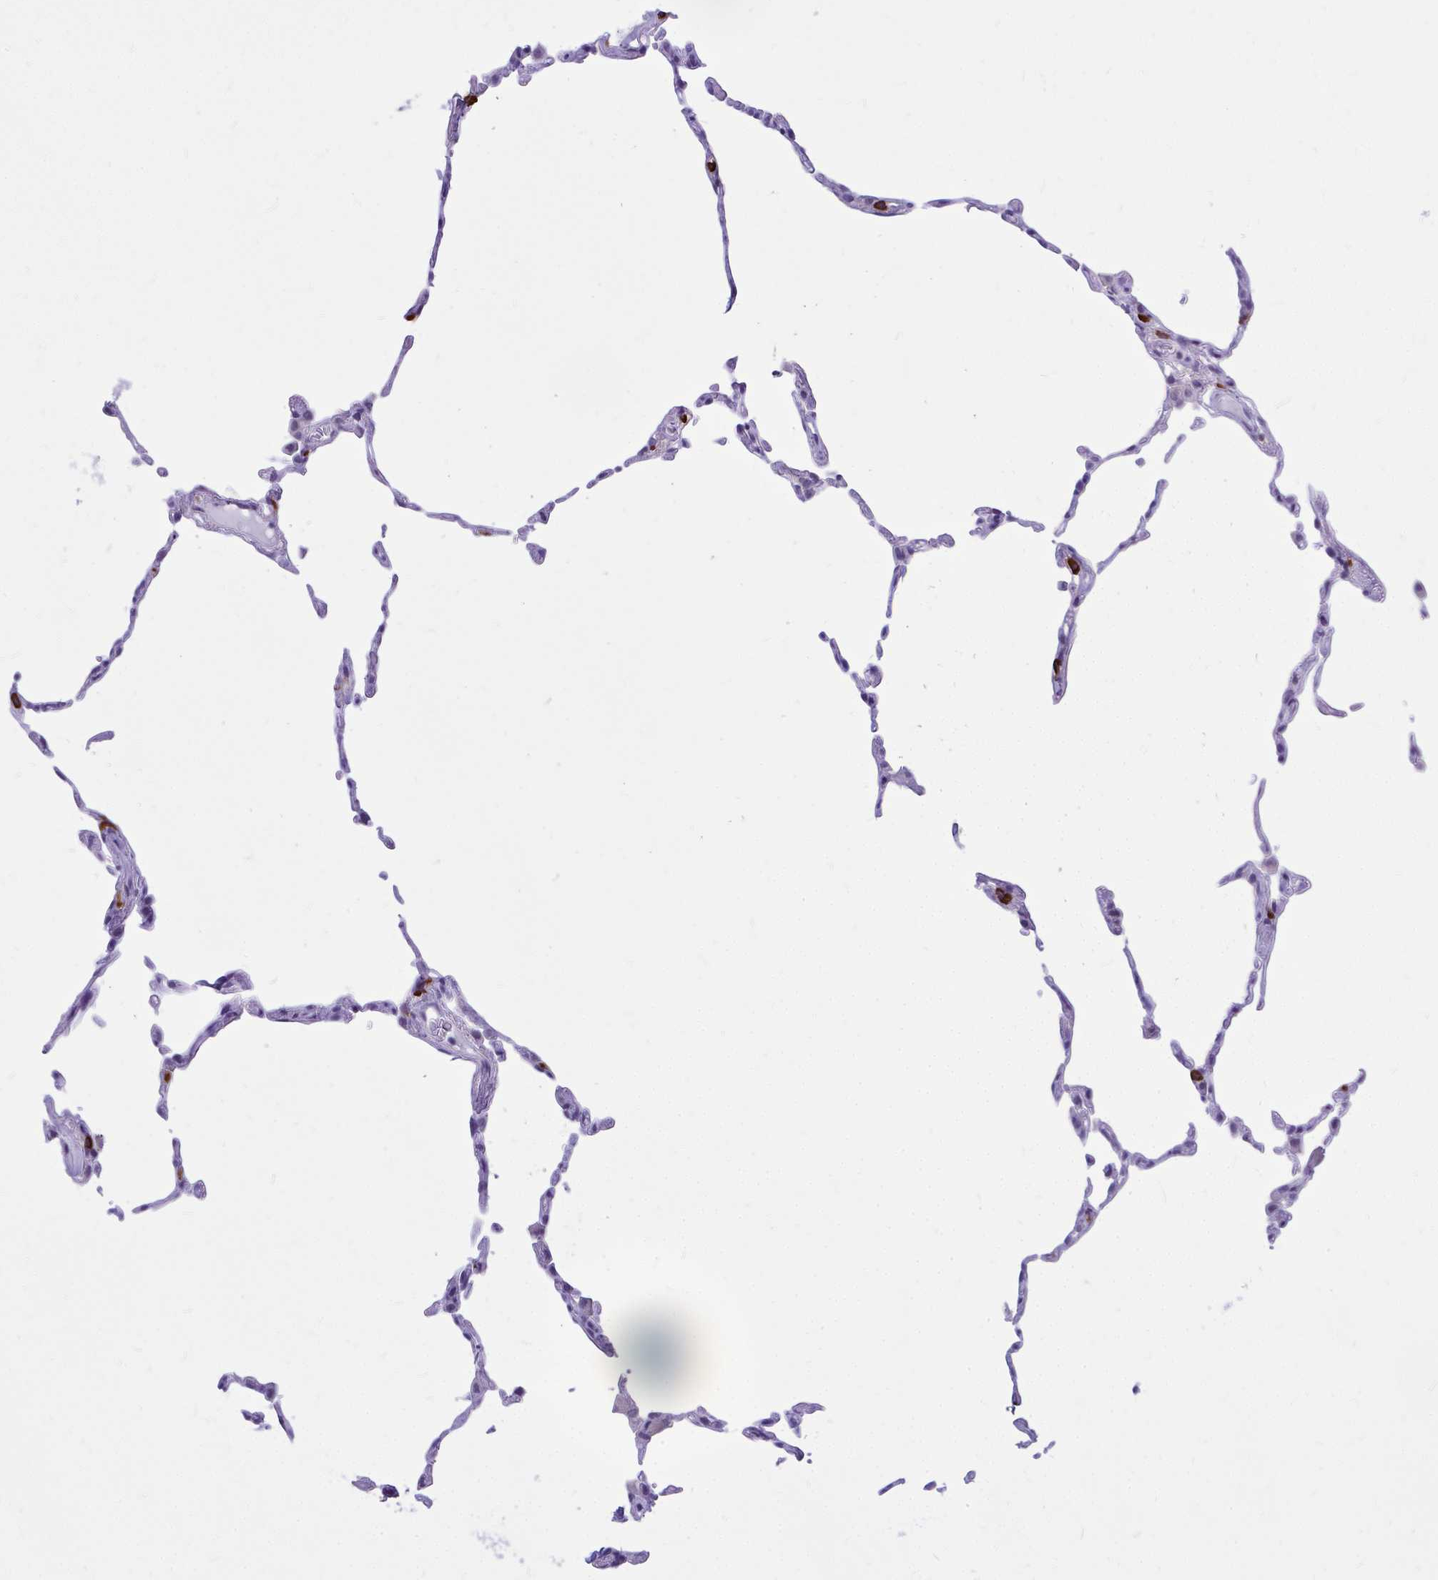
{"staining": {"intensity": "strong", "quantity": "<25%", "location": "cytoplasmic/membranous"}, "tissue": "lung", "cell_type": "Alveolar cells", "image_type": "normal", "snomed": [{"axis": "morphology", "description": "Normal tissue, NOS"}, {"axis": "topography", "description": "Lung"}], "caption": "A medium amount of strong cytoplasmic/membranous positivity is present in about <25% of alveolar cells in benign lung. (IHC, brightfield microscopy, high magnification).", "gene": "PSD", "patient": {"sex": "female", "age": 57}}